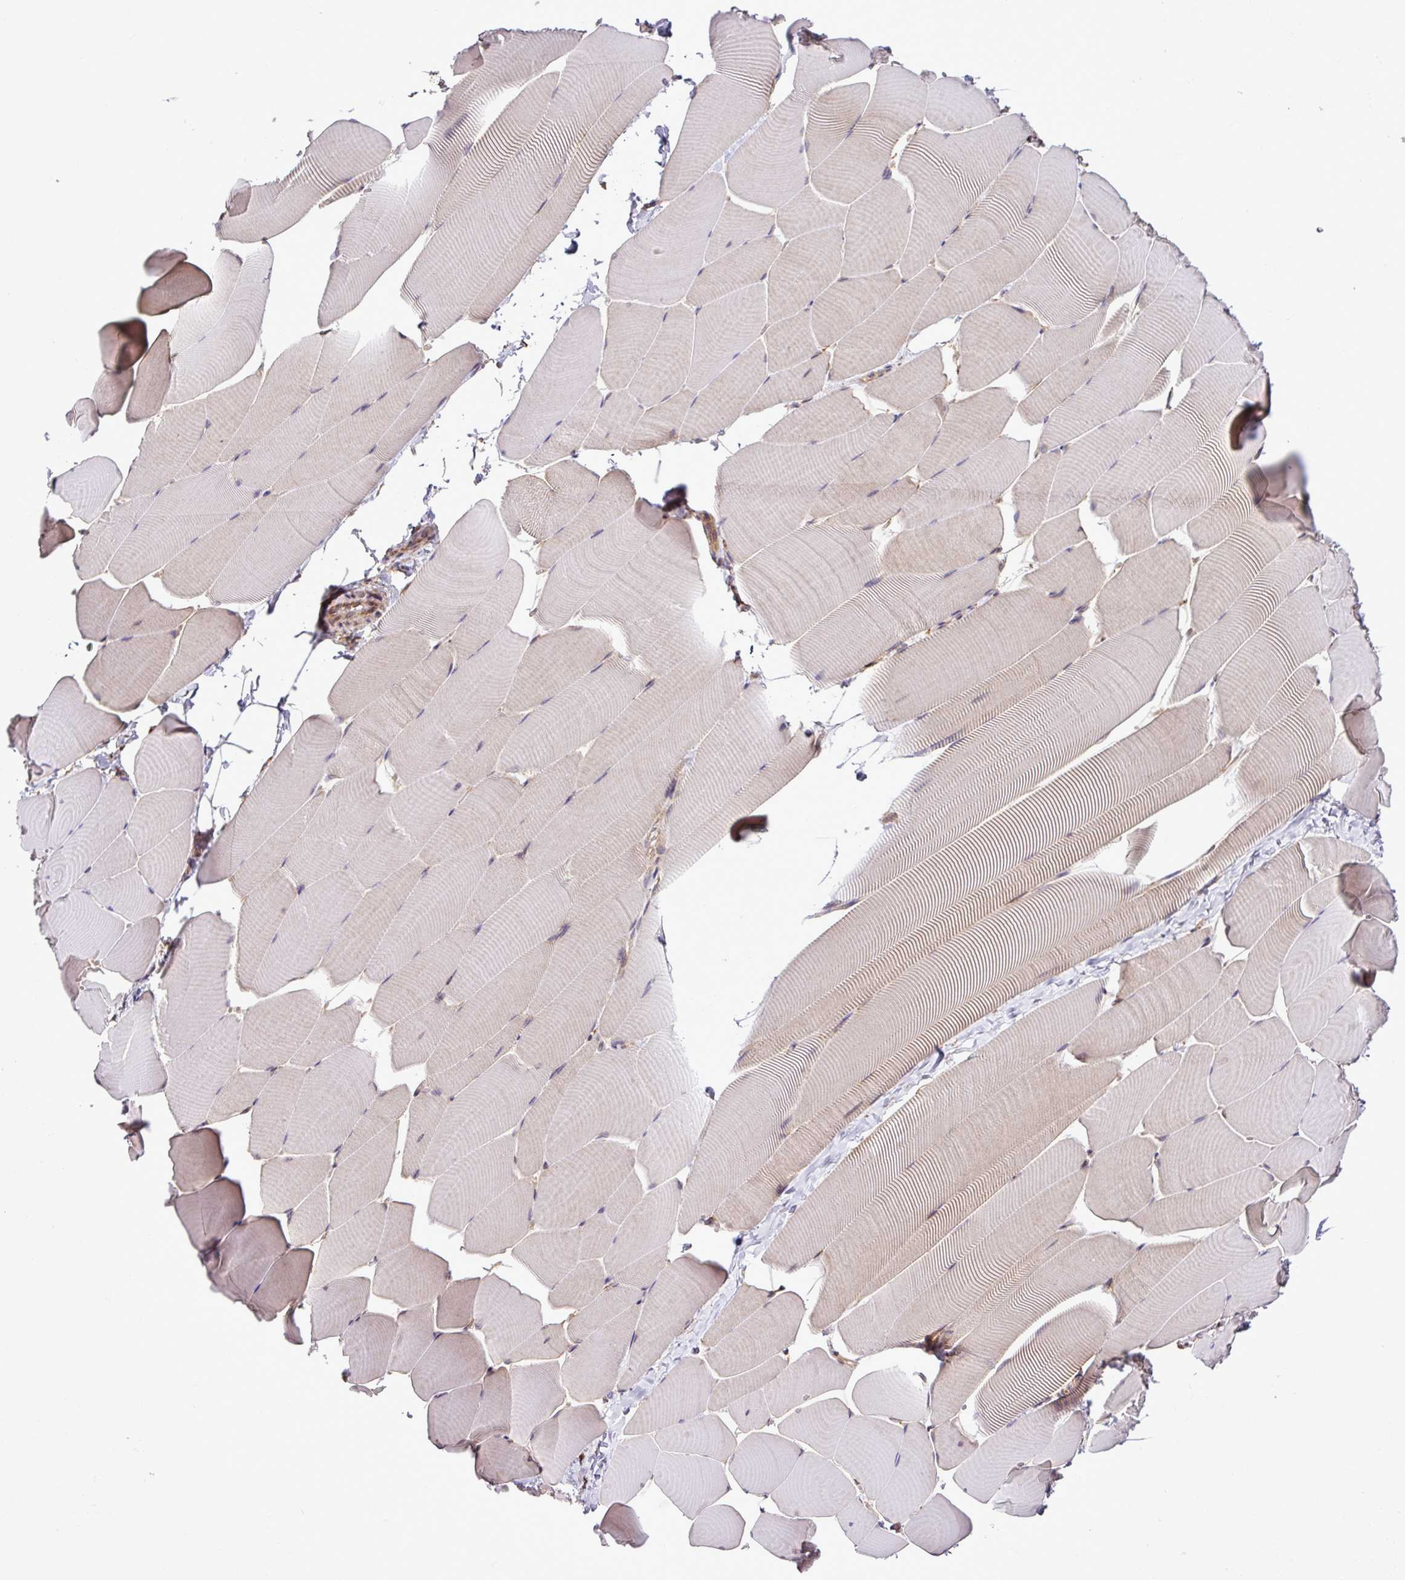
{"staining": {"intensity": "negative", "quantity": "none", "location": "none"}, "tissue": "skeletal muscle", "cell_type": "Myocytes", "image_type": "normal", "snomed": [{"axis": "morphology", "description": "Normal tissue, NOS"}, {"axis": "topography", "description": "Skeletal muscle"}], "caption": "Immunohistochemistry (IHC) of normal human skeletal muscle reveals no positivity in myocytes.", "gene": "DLGAP4", "patient": {"sex": "male", "age": 25}}